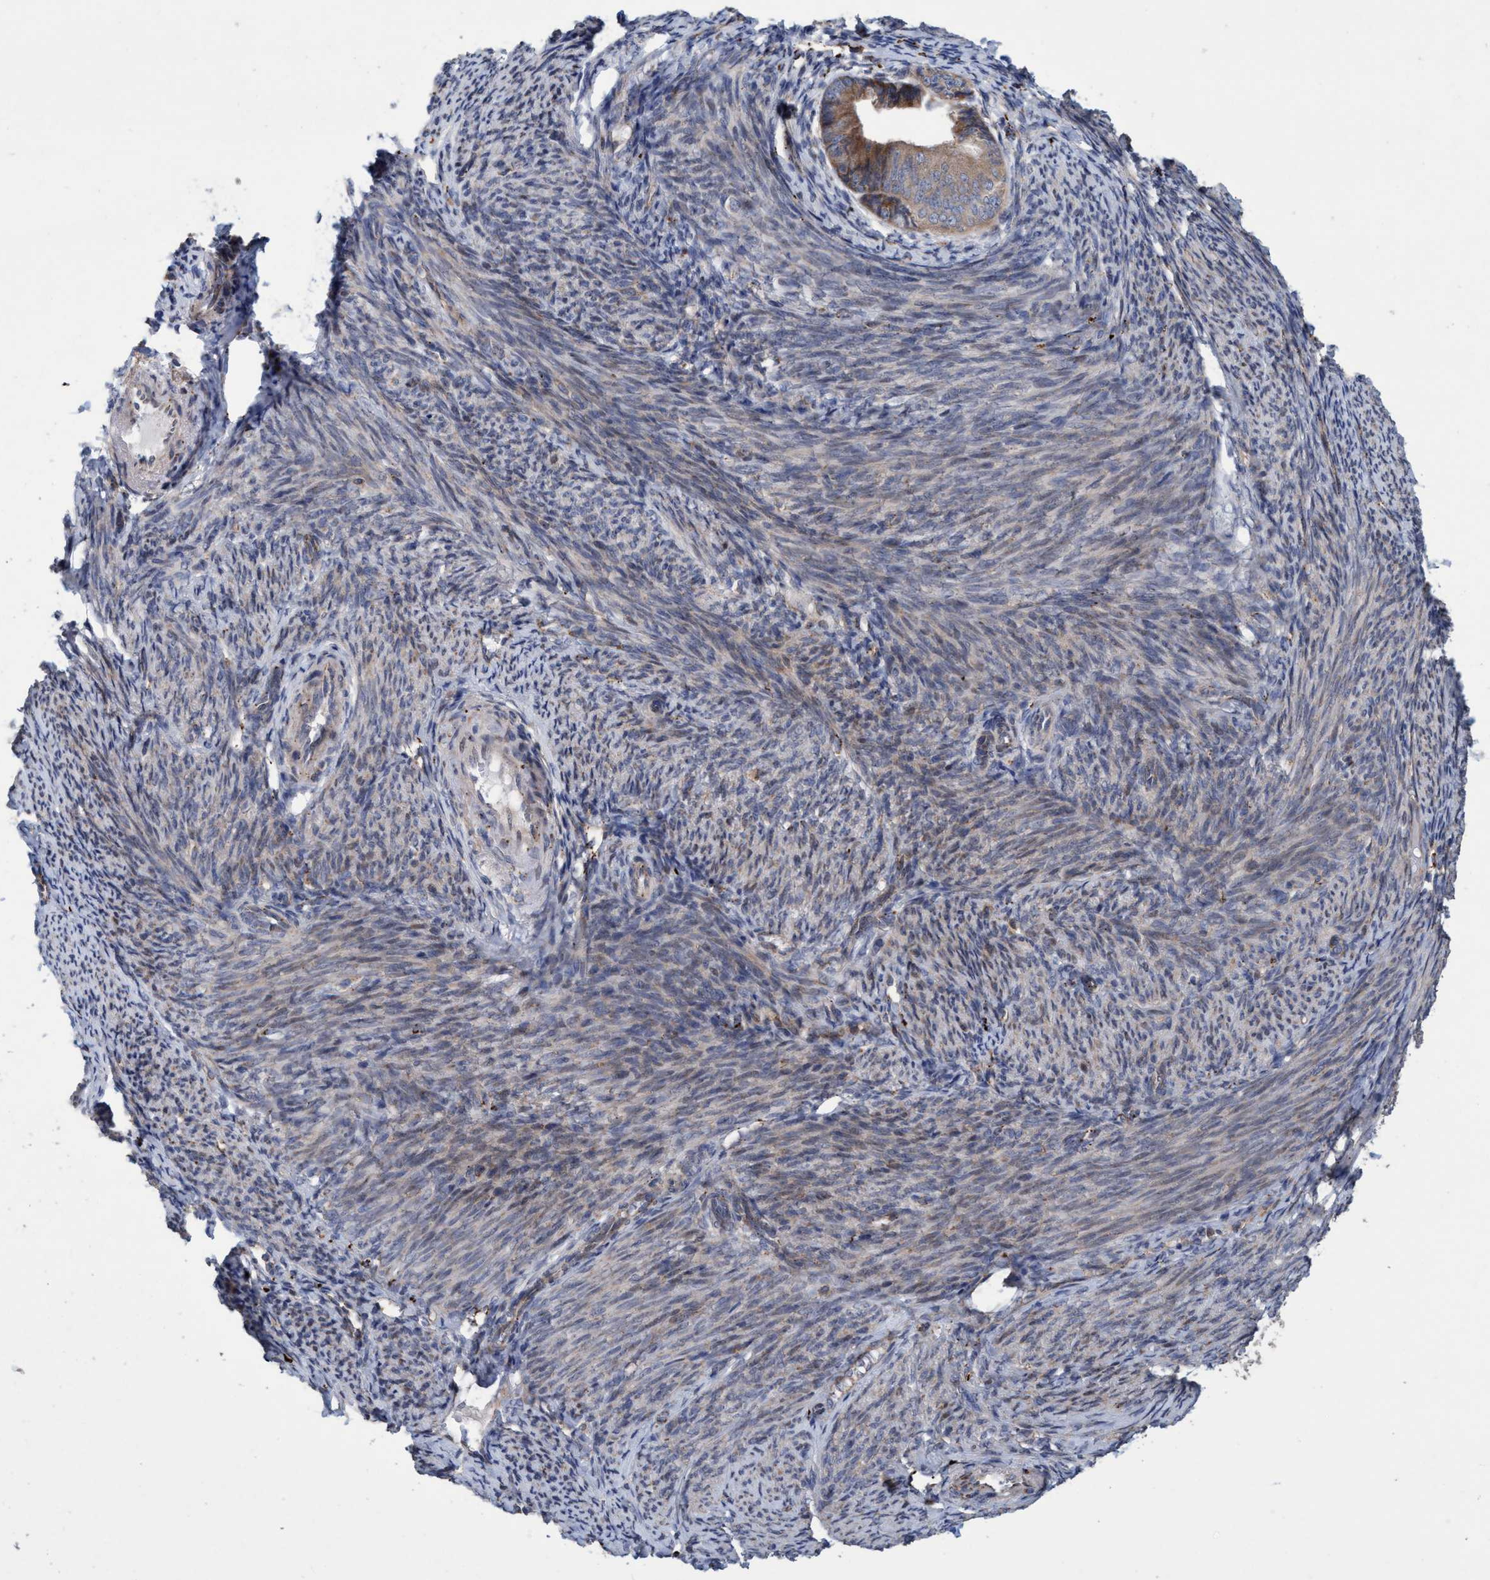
{"staining": {"intensity": "moderate", "quantity": ">75%", "location": "cytoplasmic/membranous"}, "tissue": "endometrial cancer", "cell_type": "Tumor cells", "image_type": "cancer", "snomed": [{"axis": "morphology", "description": "Adenocarcinoma, NOS"}, {"axis": "topography", "description": "Endometrium"}], "caption": "Brown immunohistochemical staining in human adenocarcinoma (endometrial) shows moderate cytoplasmic/membranous staining in about >75% of tumor cells. Using DAB (3,3'-diaminobenzidine) (brown) and hematoxylin (blue) stains, captured at high magnification using brightfield microscopy.", "gene": "BBS9", "patient": {"sex": "female", "age": 63}}